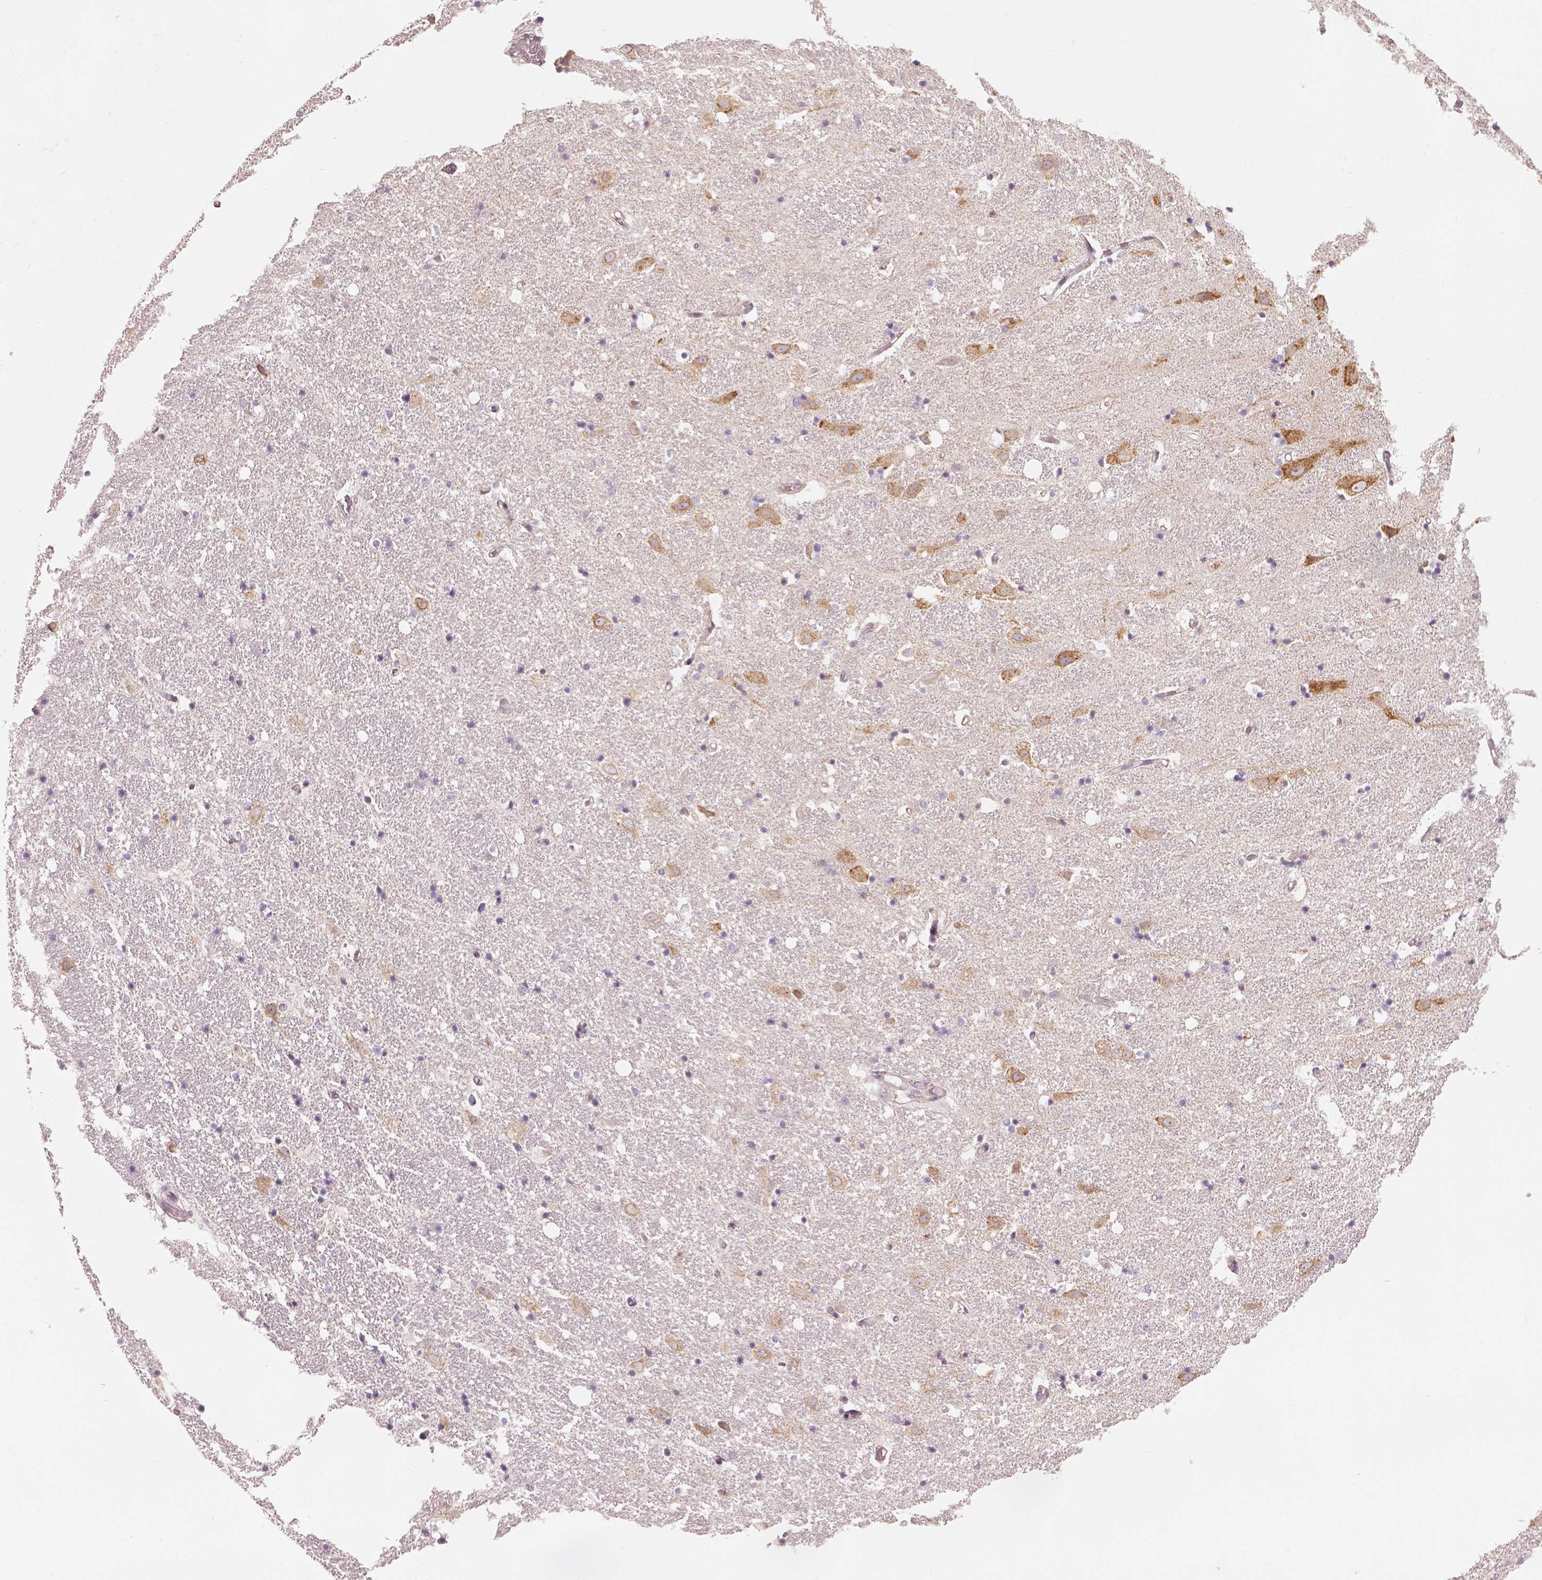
{"staining": {"intensity": "negative", "quantity": "none", "location": "none"}, "tissue": "hippocampus", "cell_type": "Glial cells", "image_type": "normal", "snomed": [{"axis": "morphology", "description": "Normal tissue, NOS"}, {"axis": "topography", "description": "Hippocampus"}], "caption": "This is an IHC photomicrograph of normal human hippocampus. There is no expression in glial cells.", "gene": "CDS1", "patient": {"sex": "male", "age": 49}}